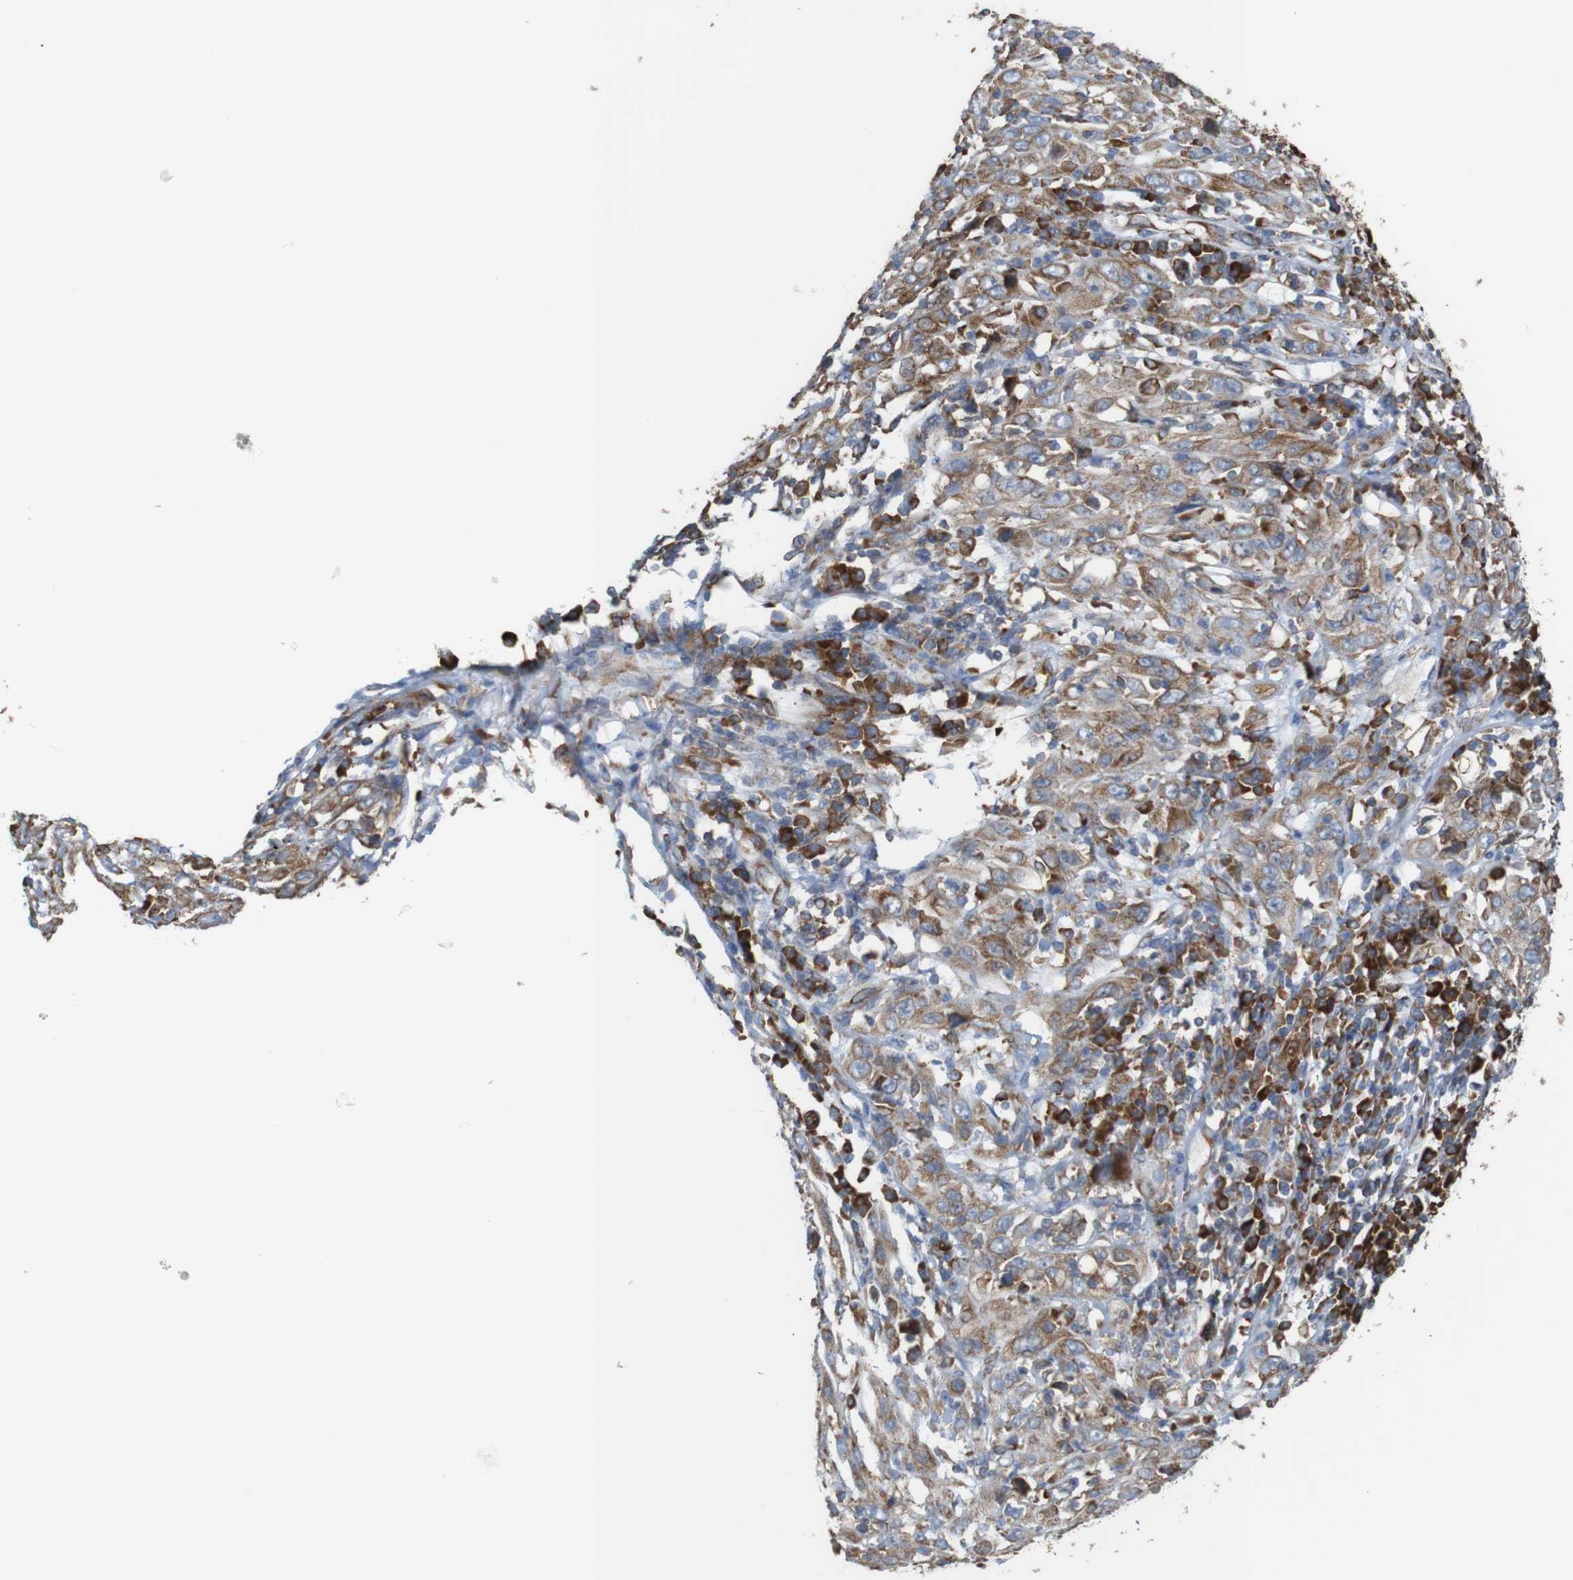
{"staining": {"intensity": "moderate", "quantity": ">75%", "location": "cytoplasmic/membranous"}, "tissue": "cervical cancer", "cell_type": "Tumor cells", "image_type": "cancer", "snomed": [{"axis": "morphology", "description": "Squamous cell carcinoma, NOS"}, {"axis": "topography", "description": "Cervix"}], "caption": "High-magnification brightfield microscopy of cervical cancer stained with DAB (brown) and counterstained with hematoxylin (blue). tumor cells exhibit moderate cytoplasmic/membranous expression is appreciated in about>75% of cells. The staining was performed using DAB to visualize the protein expression in brown, while the nuclei were stained in blue with hematoxylin (Magnification: 20x).", "gene": "UGGT1", "patient": {"sex": "female", "age": 46}}